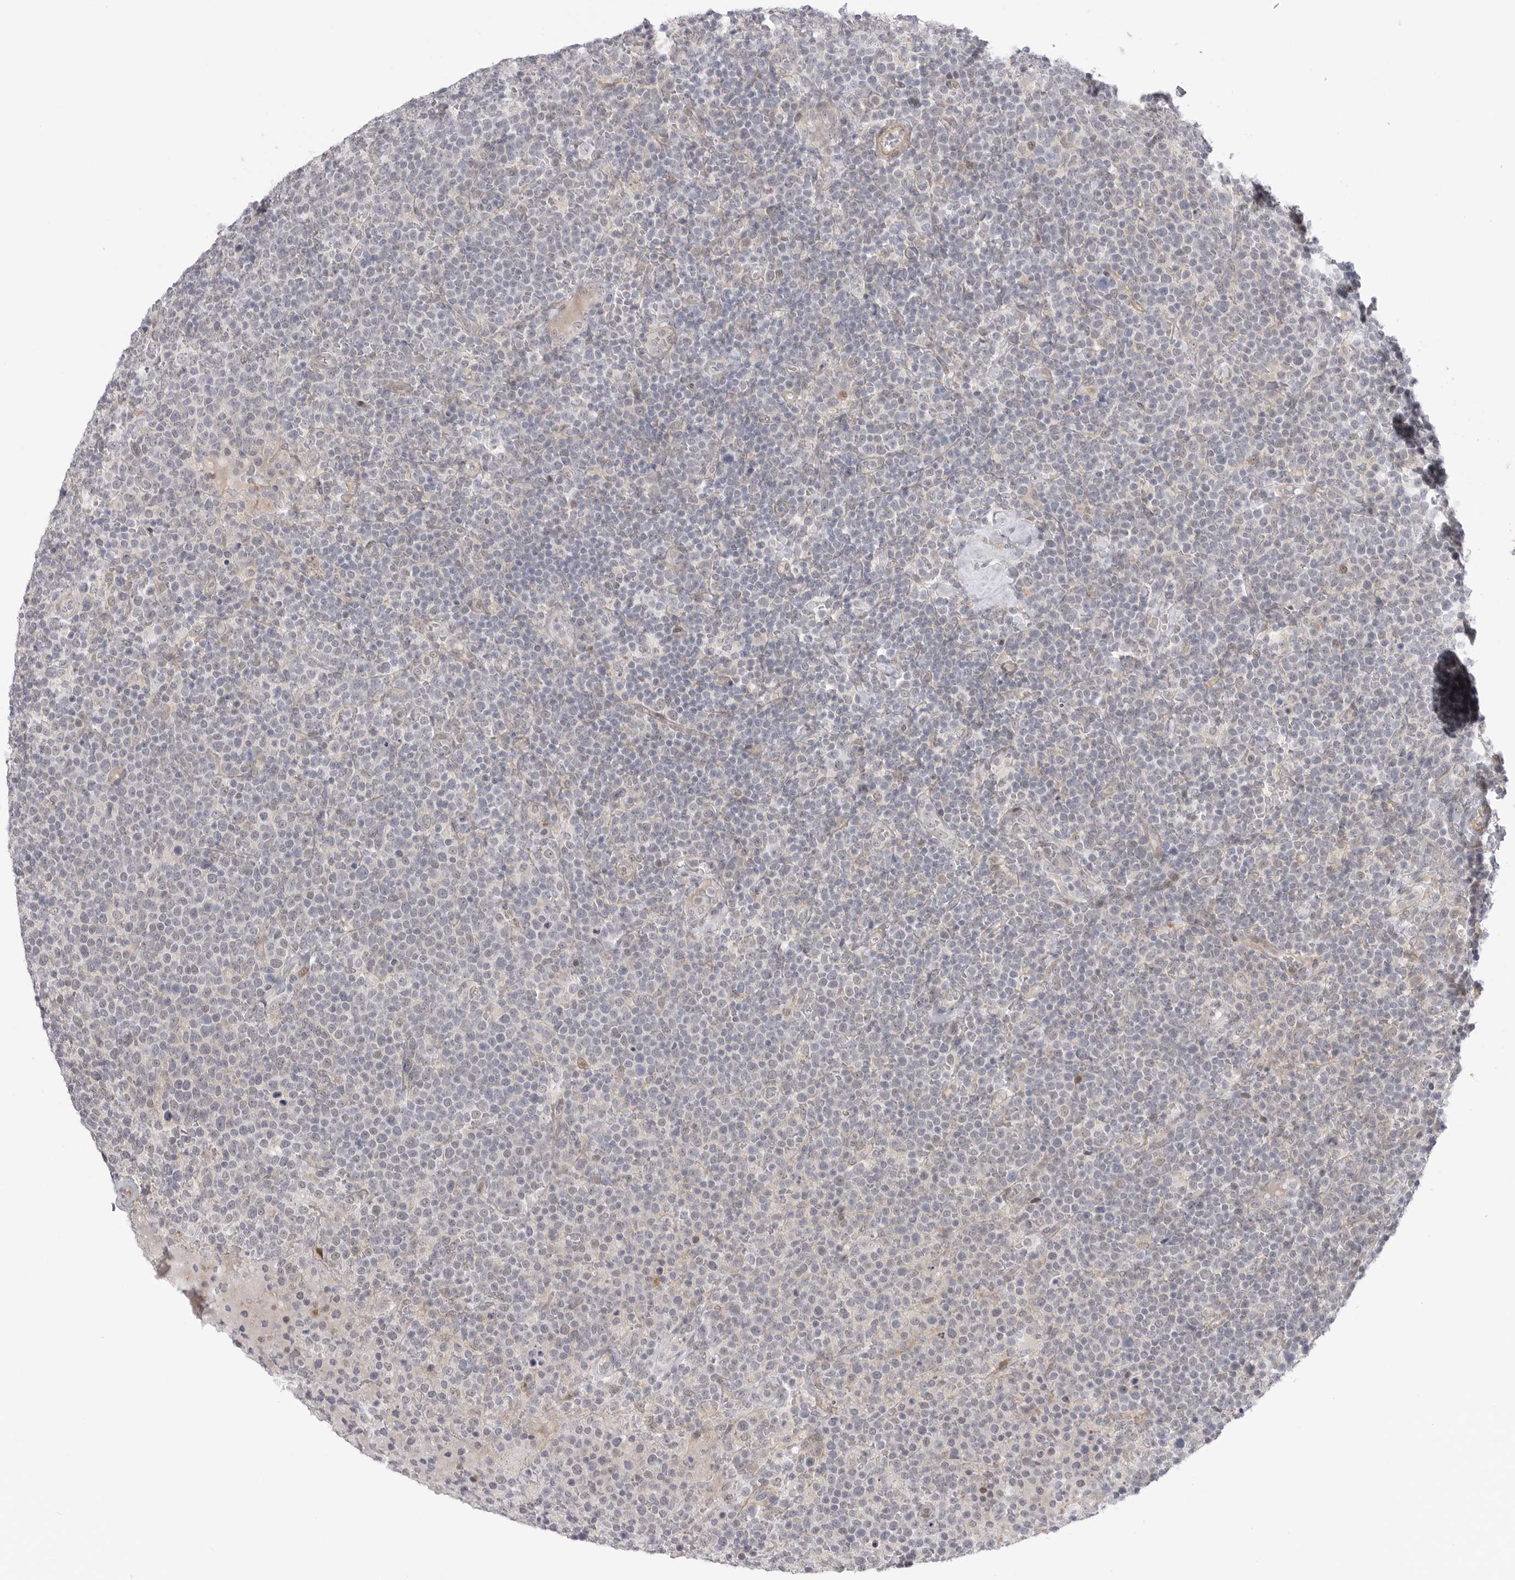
{"staining": {"intensity": "negative", "quantity": "none", "location": "none"}, "tissue": "lymphoma", "cell_type": "Tumor cells", "image_type": "cancer", "snomed": [{"axis": "morphology", "description": "Malignant lymphoma, non-Hodgkin's type, High grade"}, {"axis": "topography", "description": "Lymph node"}], "caption": "Tumor cells are negative for protein expression in human high-grade malignant lymphoma, non-Hodgkin's type. Nuclei are stained in blue.", "gene": "GGT6", "patient": {"sex": "male", "age": 61}}